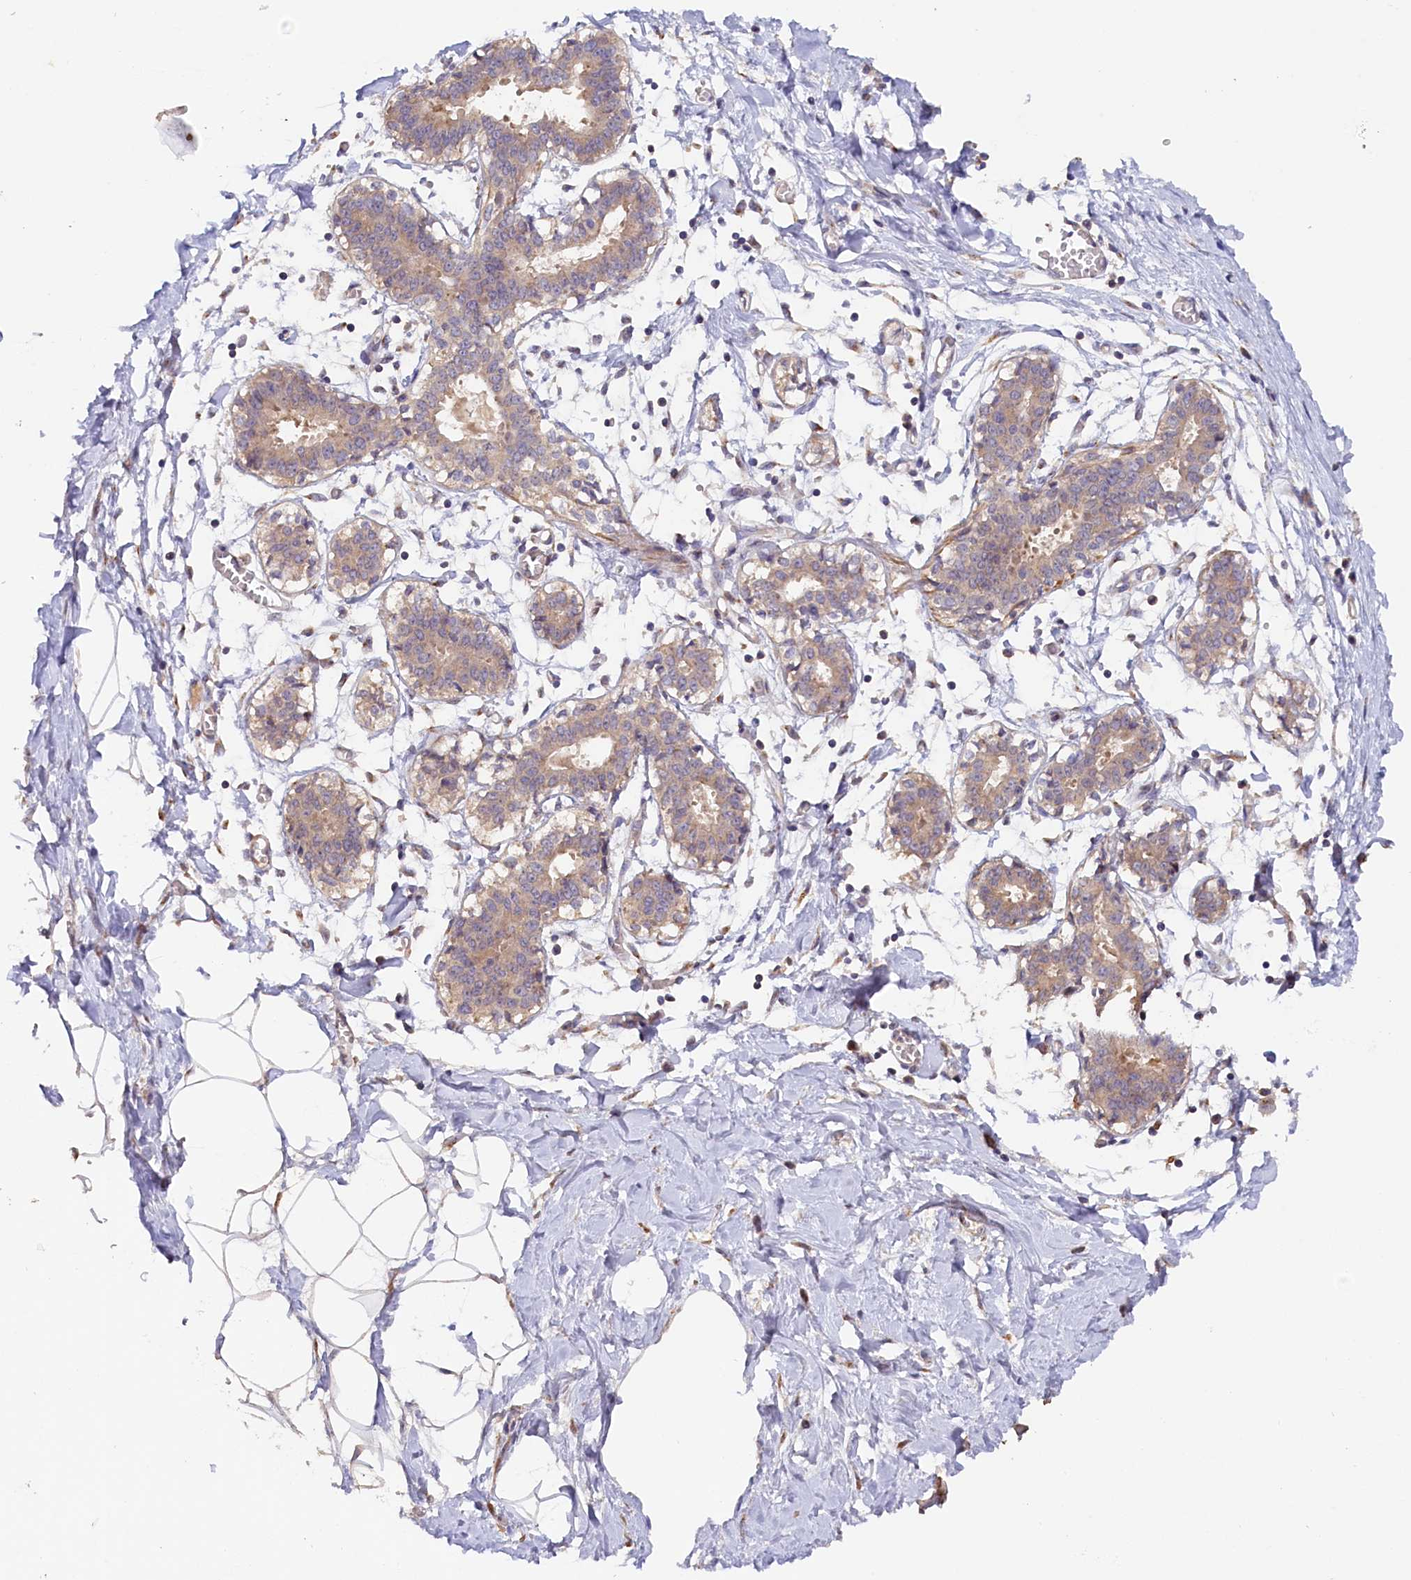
{"staining": {"intensity": "negative", "quantity": "none", "location": "none"}, "tissue": "breast", "cell_type": "Adipocytes", "image_type": "normal", "snomed": [{"axis": "morphology", "description": "Normal tissue, NOS"}, {"axis": "topography", "description": "Breast"}], "caption": "This micrograph is of benign breast stained with immunohistochemistry to label a protein in brown with the nuclei are counter-stained blue. There is no expression in adipocytes.", "gene": "TANGO6", "patient": {"sex": "female", "age": 27}}